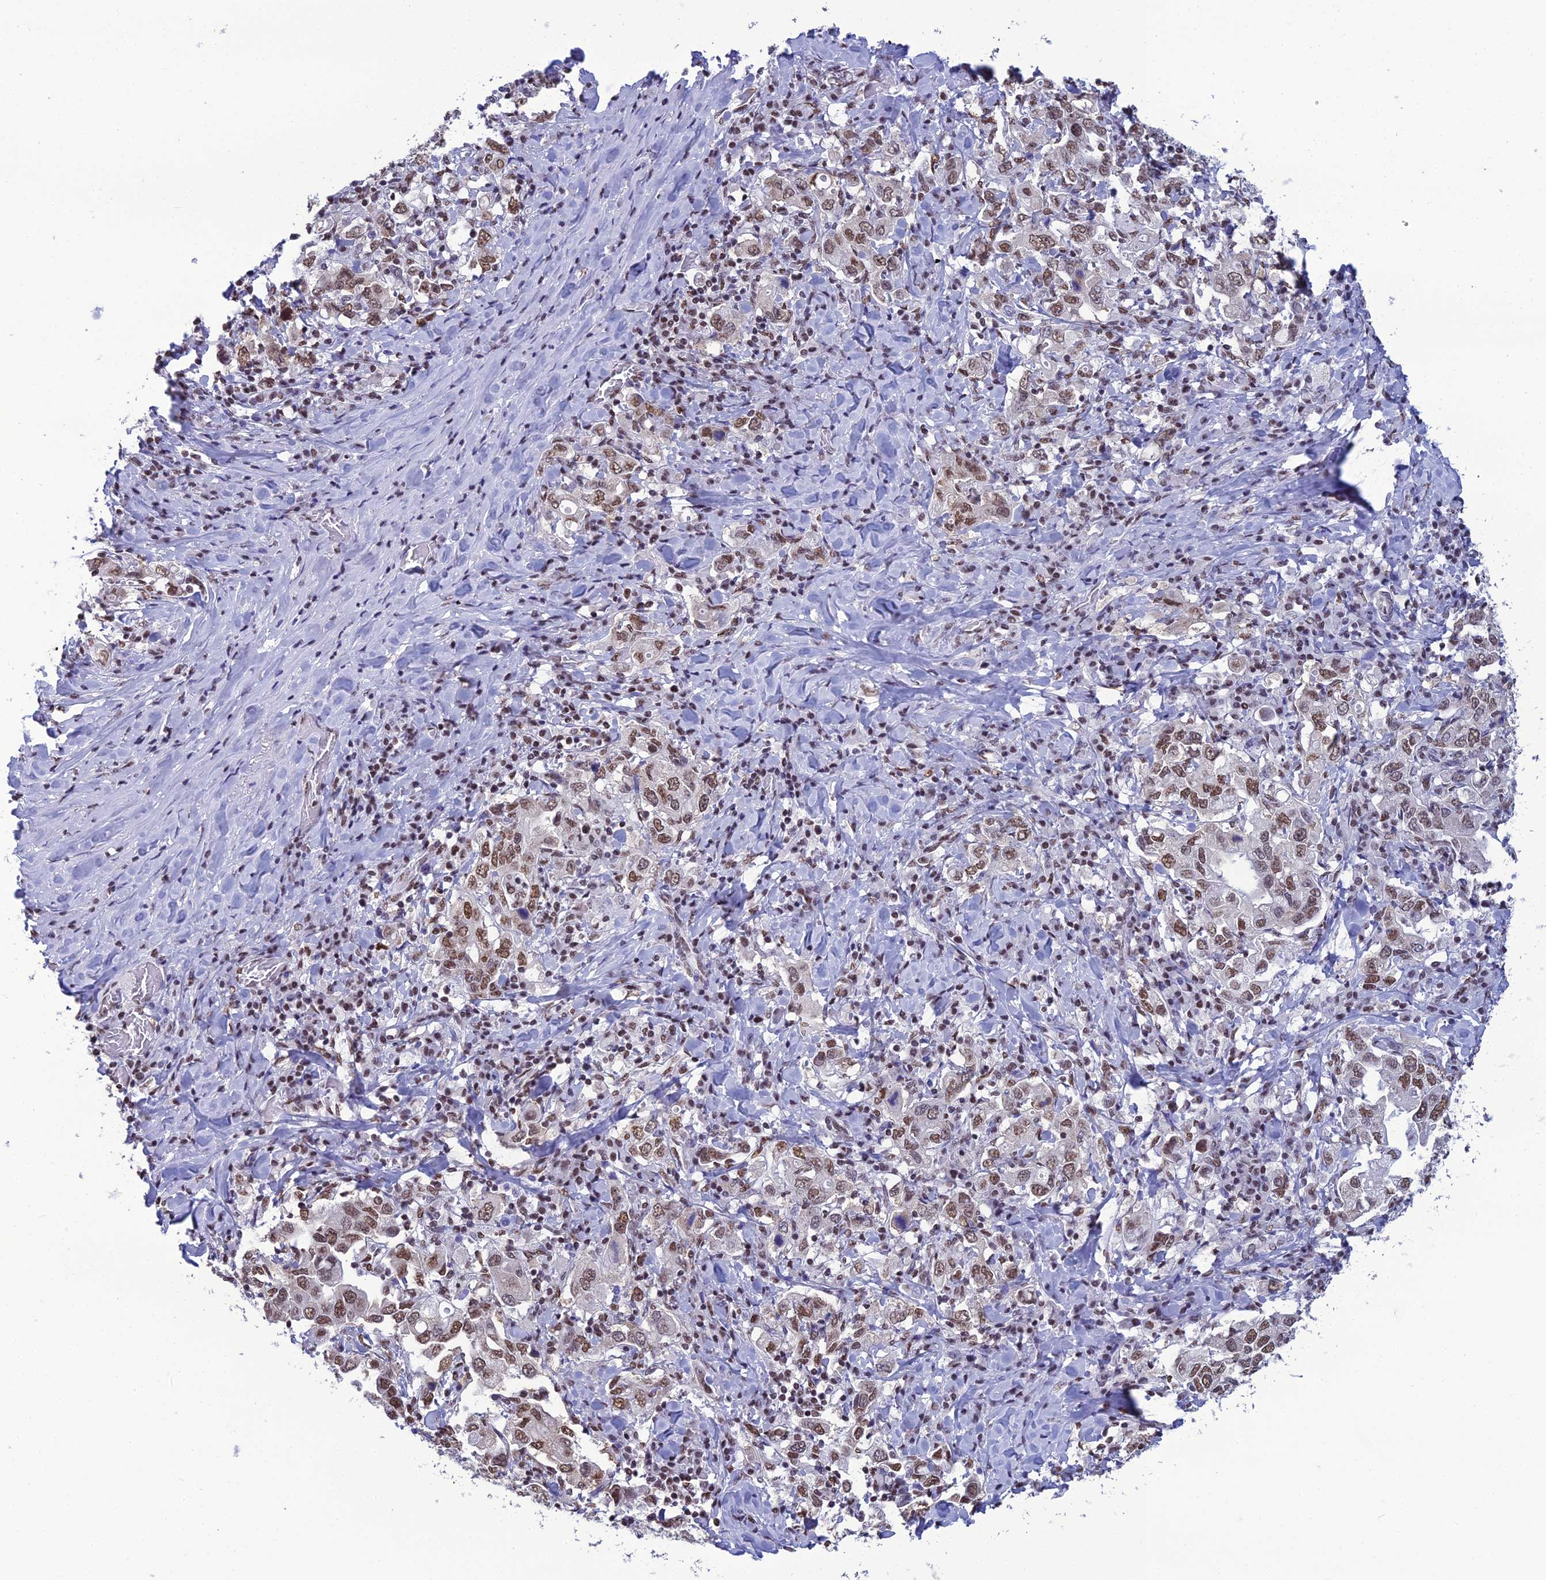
{"staining": {"intensity": "moderate", "quantity": ">75%", "location": "nuclear"}, "tissue": "stomach cancer", "cell_type": "Tumor cells", "image_type": "cancer", "snomed": [{"axis": "morphology", "description": "Adenocarcinoma, NOS"}, {"axis": "topography", "description": "Stomach, upper"}], "caption": "This is a photomicrograph of immunohistochemistry (IHC) staining of stomach adenocarcinoma, which shows moderate staining in the nuclear of tumor cells.", "gene": "PRAMEF12", "patient": {"sex": "male", "age": 62}}